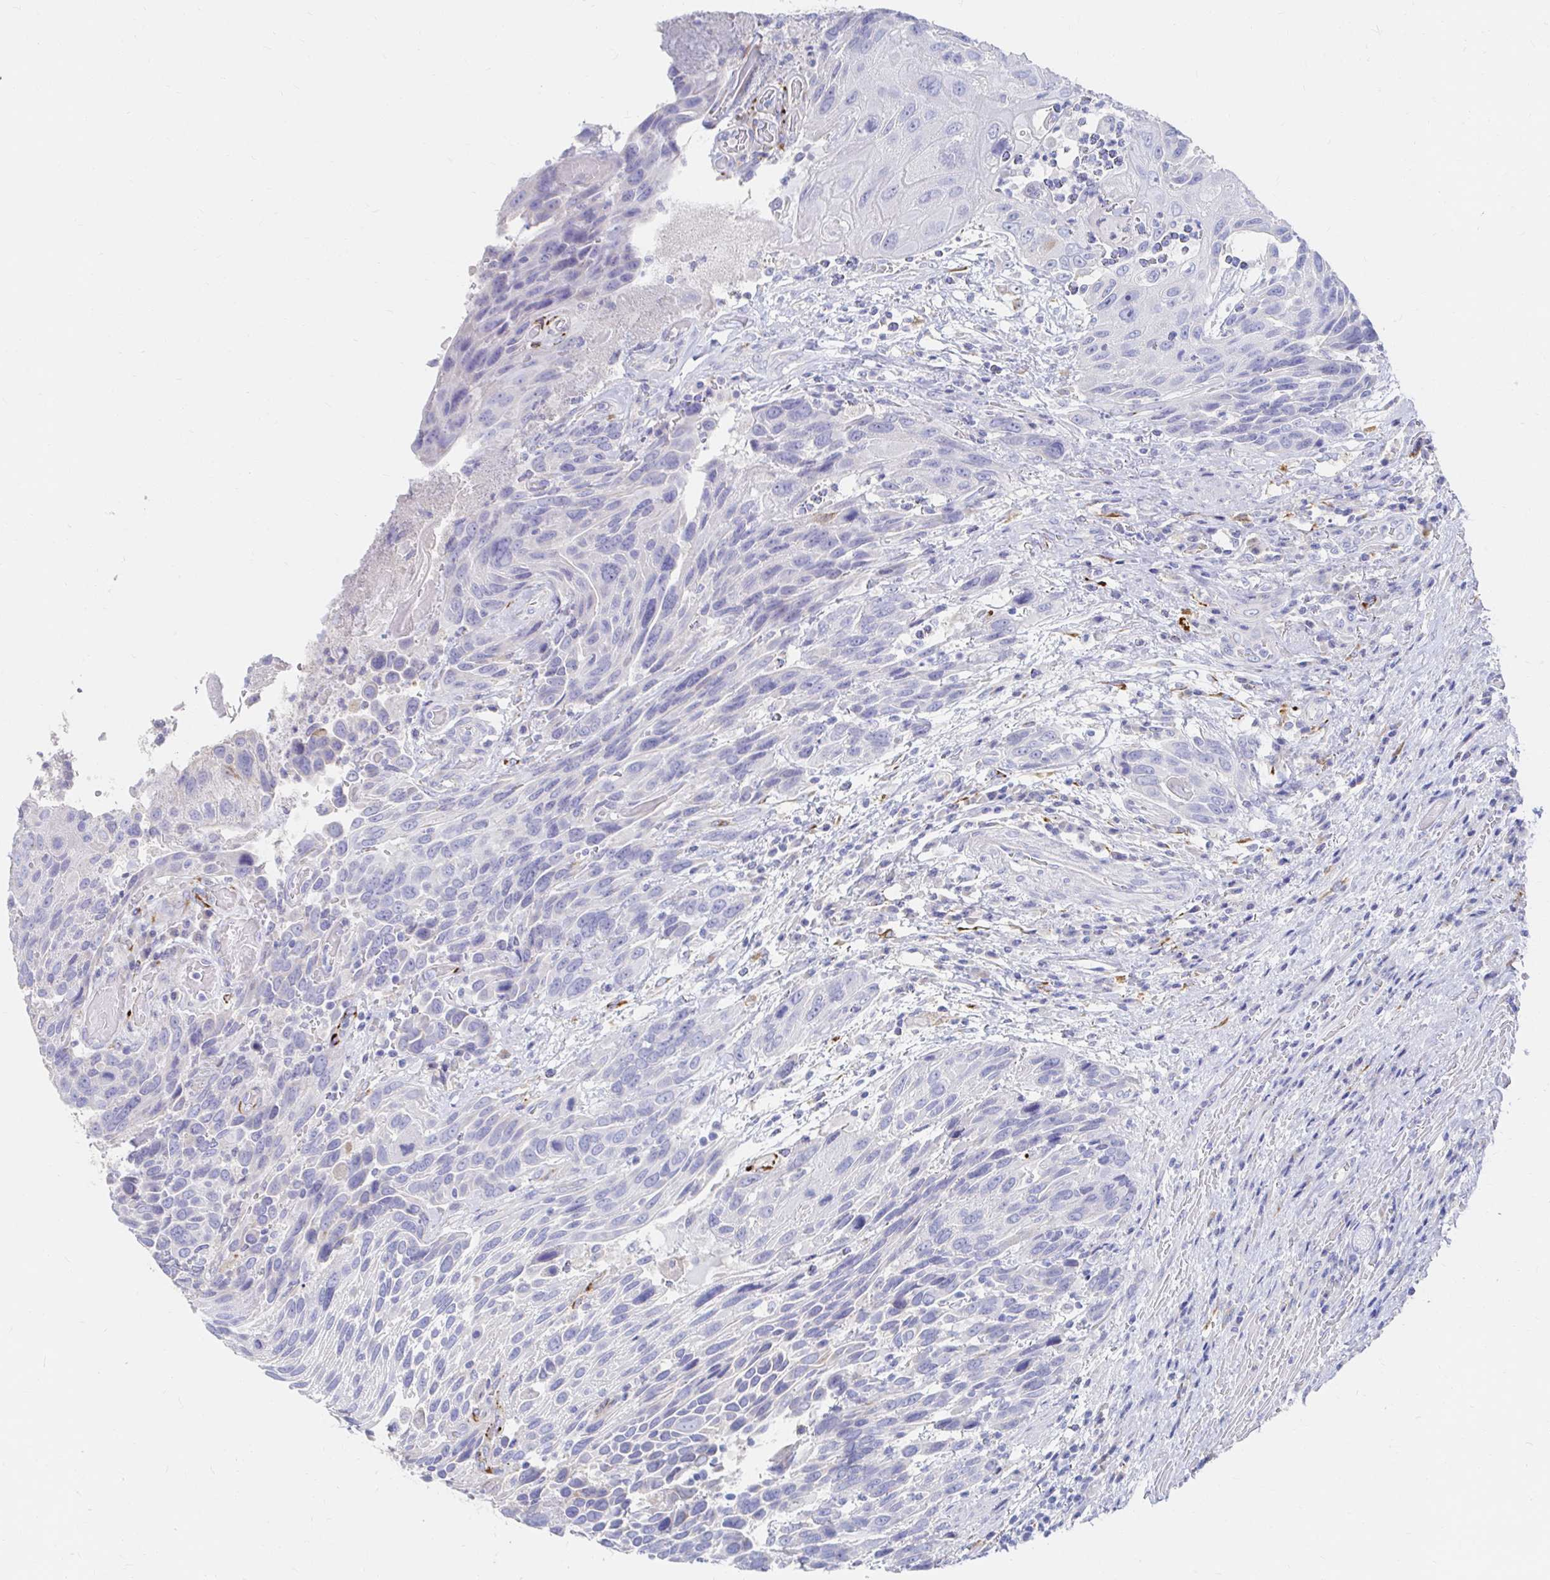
{"staining": {"intensity": "negative", "quantity": "none", "location": "none"}, "tissue": "urothelial cancer", "cell_type": "Tumor cells", "image_type": "cancer", "snomed": [{"axis": "morphology", "description": "Urothelial carcinoma, High grade"}, {"axis": "topography", "description": "Urinary bladder"}], "caption": "Micrograph shows no significant protein staining in tumor cells of high-grade urothelial carcinoma. The staining is performed using DAB brown chromogen with nuclei counter-stained in using hematoxylin.", "gene": "LAMC3", "patient": {"sex": "female", "age": 70}}